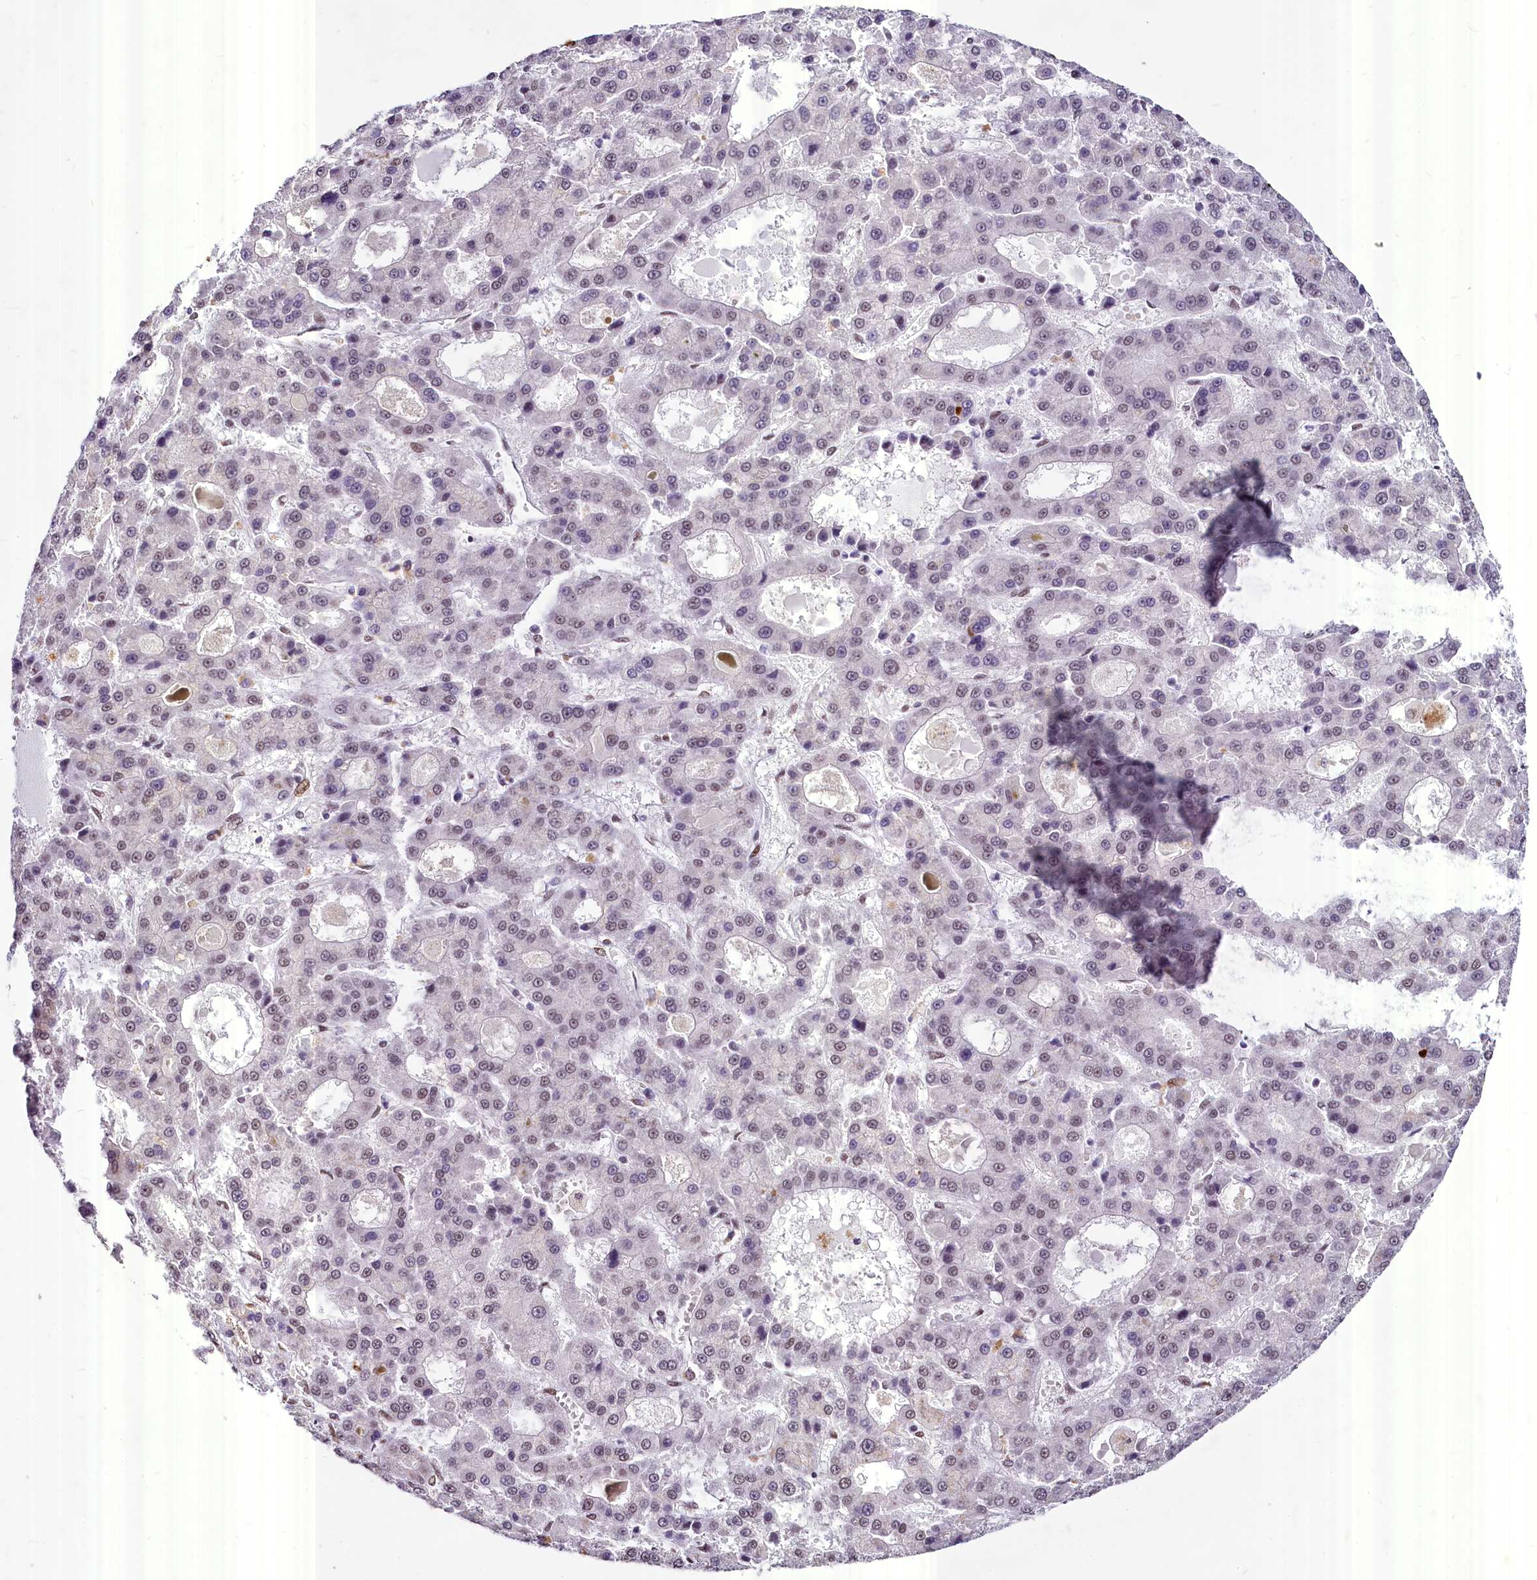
{"staining": {"intensity": "weak", "quantity": "<25%", "location": "nuclear"}, "tissue": "liver cancer", "cell_type": "Tumor cells", "image_type": "cancer", "snomed": [{"axis": "morphology", "description": "Carcinoma, Hepatocellular, NOS"}, {"axis": "topography", "description": "Liver"}], "caption": "An immunohistochemistry (IHC) histopathology image of liver hepatocellular carcinoma is shown. There is no staining in tumor cells of liver hepatocellular carcinoma.", "gene": "PARPBP", "patient": {"sex": "male", "age": 70}}